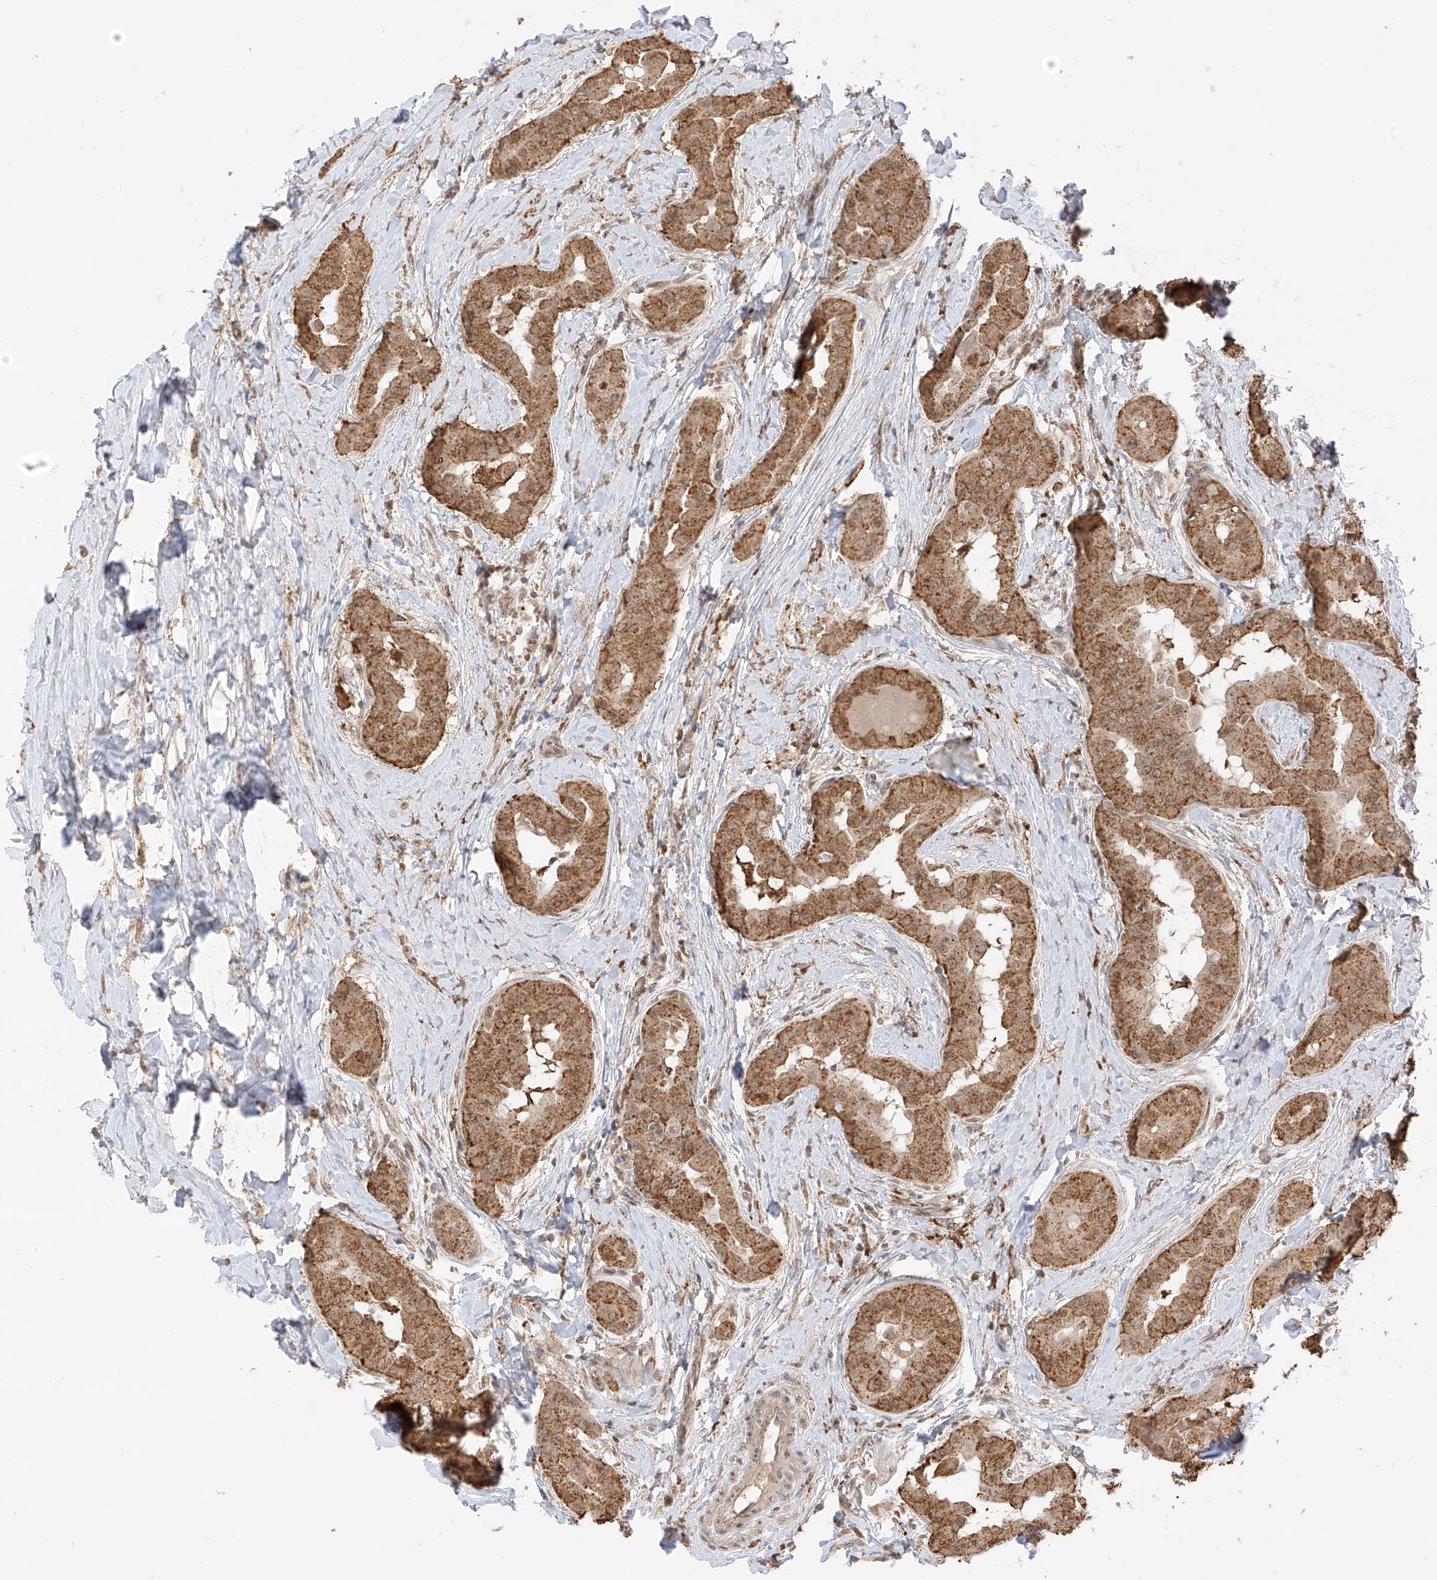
{"staining": {"intensity": "moderate", "quantity": ">75%", "location": "cytoplasmic/membranous"}, "tissue": "thyroid cancer", "cell_type": "Tumor cells", "image_type": "cancer", "snomed": [{"axis": "morphology", "description": "Papillary adenocarcinoma, NOS"}, {"axis": "topography", "description": "Thyroid gland"}], "caption": "Approximately >75% of tumor cells in human thyroid cancer (papillary adenocarcinoma) demonstrate moderate cytoplasmic/membranous protein staining as visualized by brown immunohistochemical staining.", "gene": "N4BP3", "patient": {"sex": "male", "age": 33}}